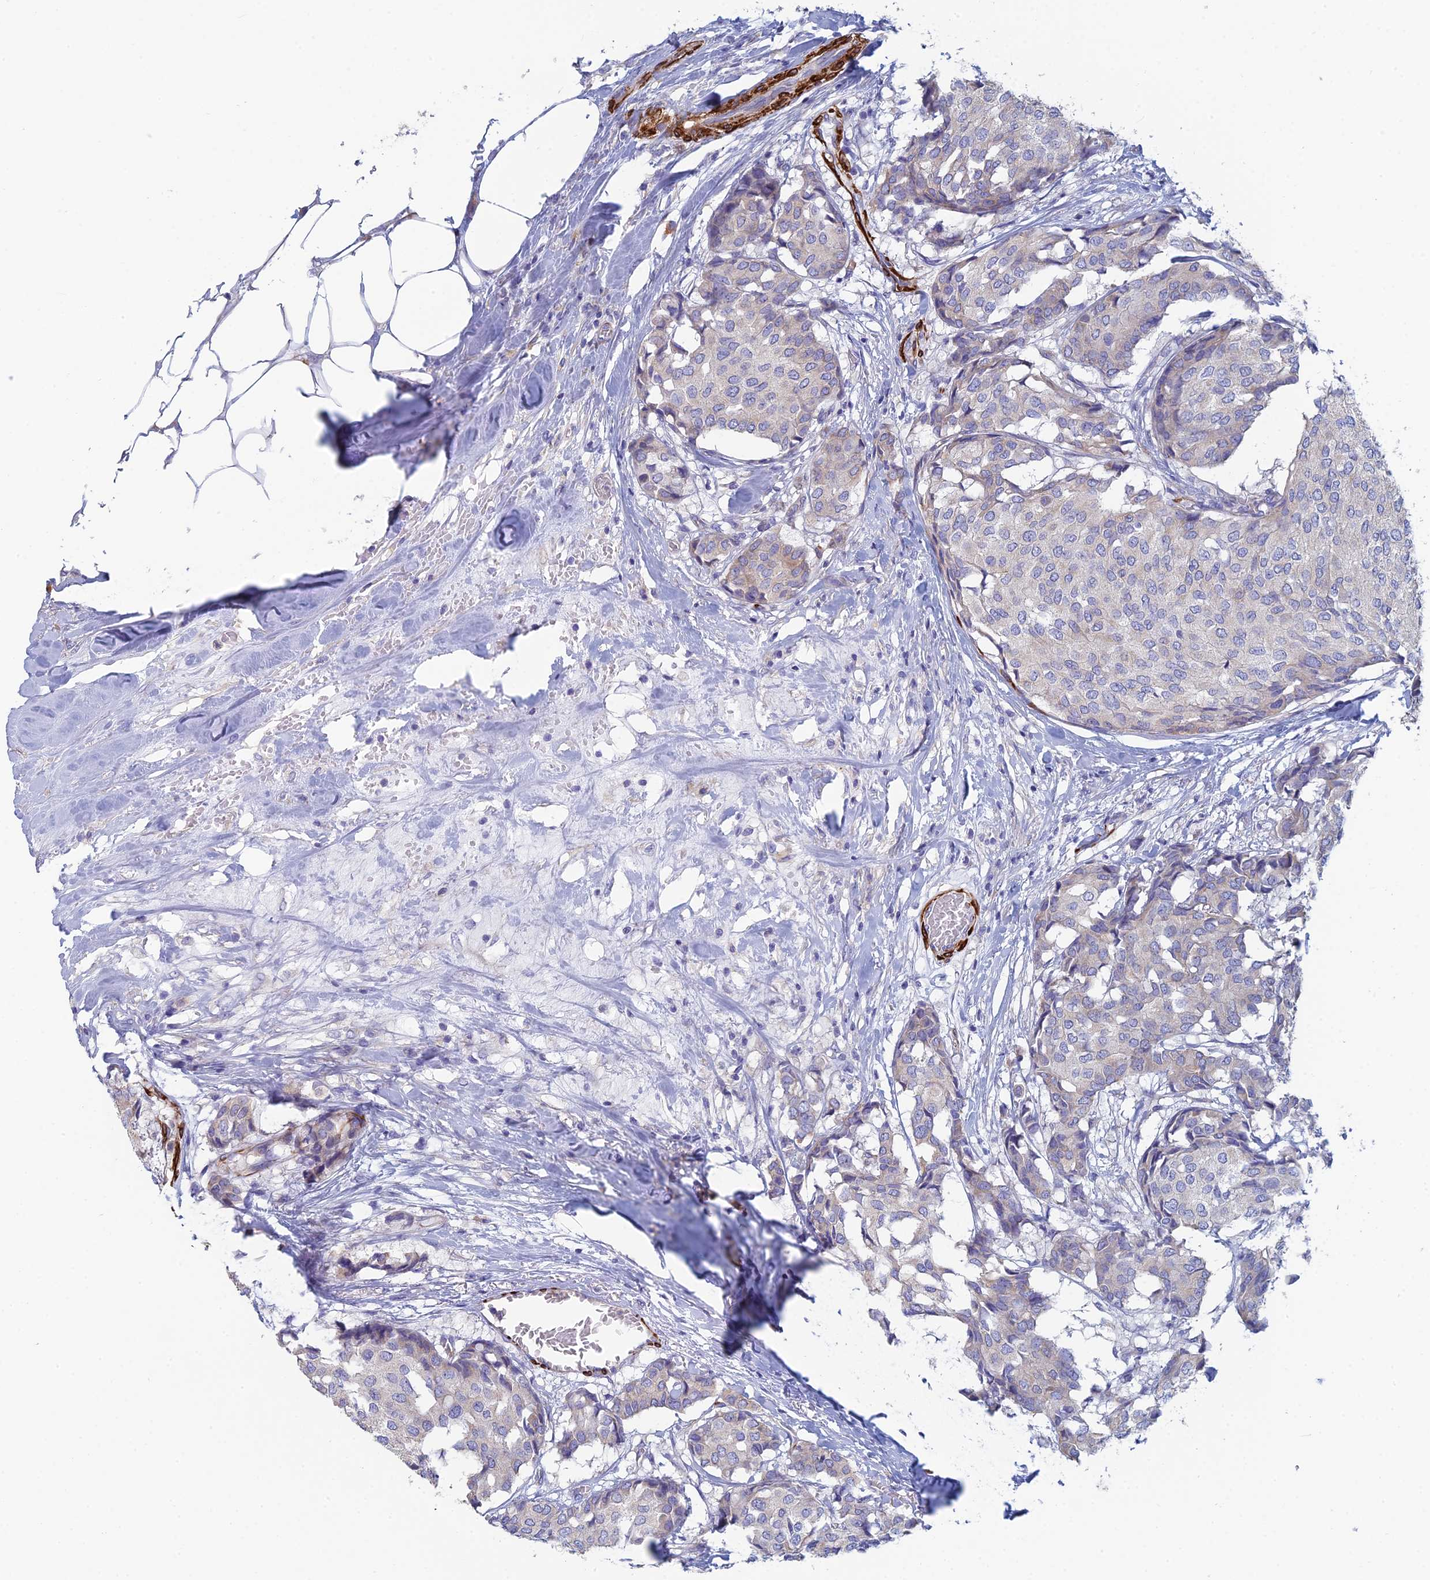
{"staining": {"intensity": "negative", "quantity": "none", "location": "none"}, "tissue": "breast cancer", "cell_type": "Tumor cells", "image_type": "cancer", "snomed": [{"axis": "morphology", "description": "Duct carcinoma"}, {"axis": "topography", "description": "Breast"}], "caption": "High magnification brightfield microscopy of breast infiltrating ductal carcinoma stained with DAB (3,3'-diaminobenzidine) (brown) and counterstained with hematoxylin (blue): tumor cells show no significant staining.", "gene": "PCDHA8", "patient": {"sex": "female", "age": 75}}